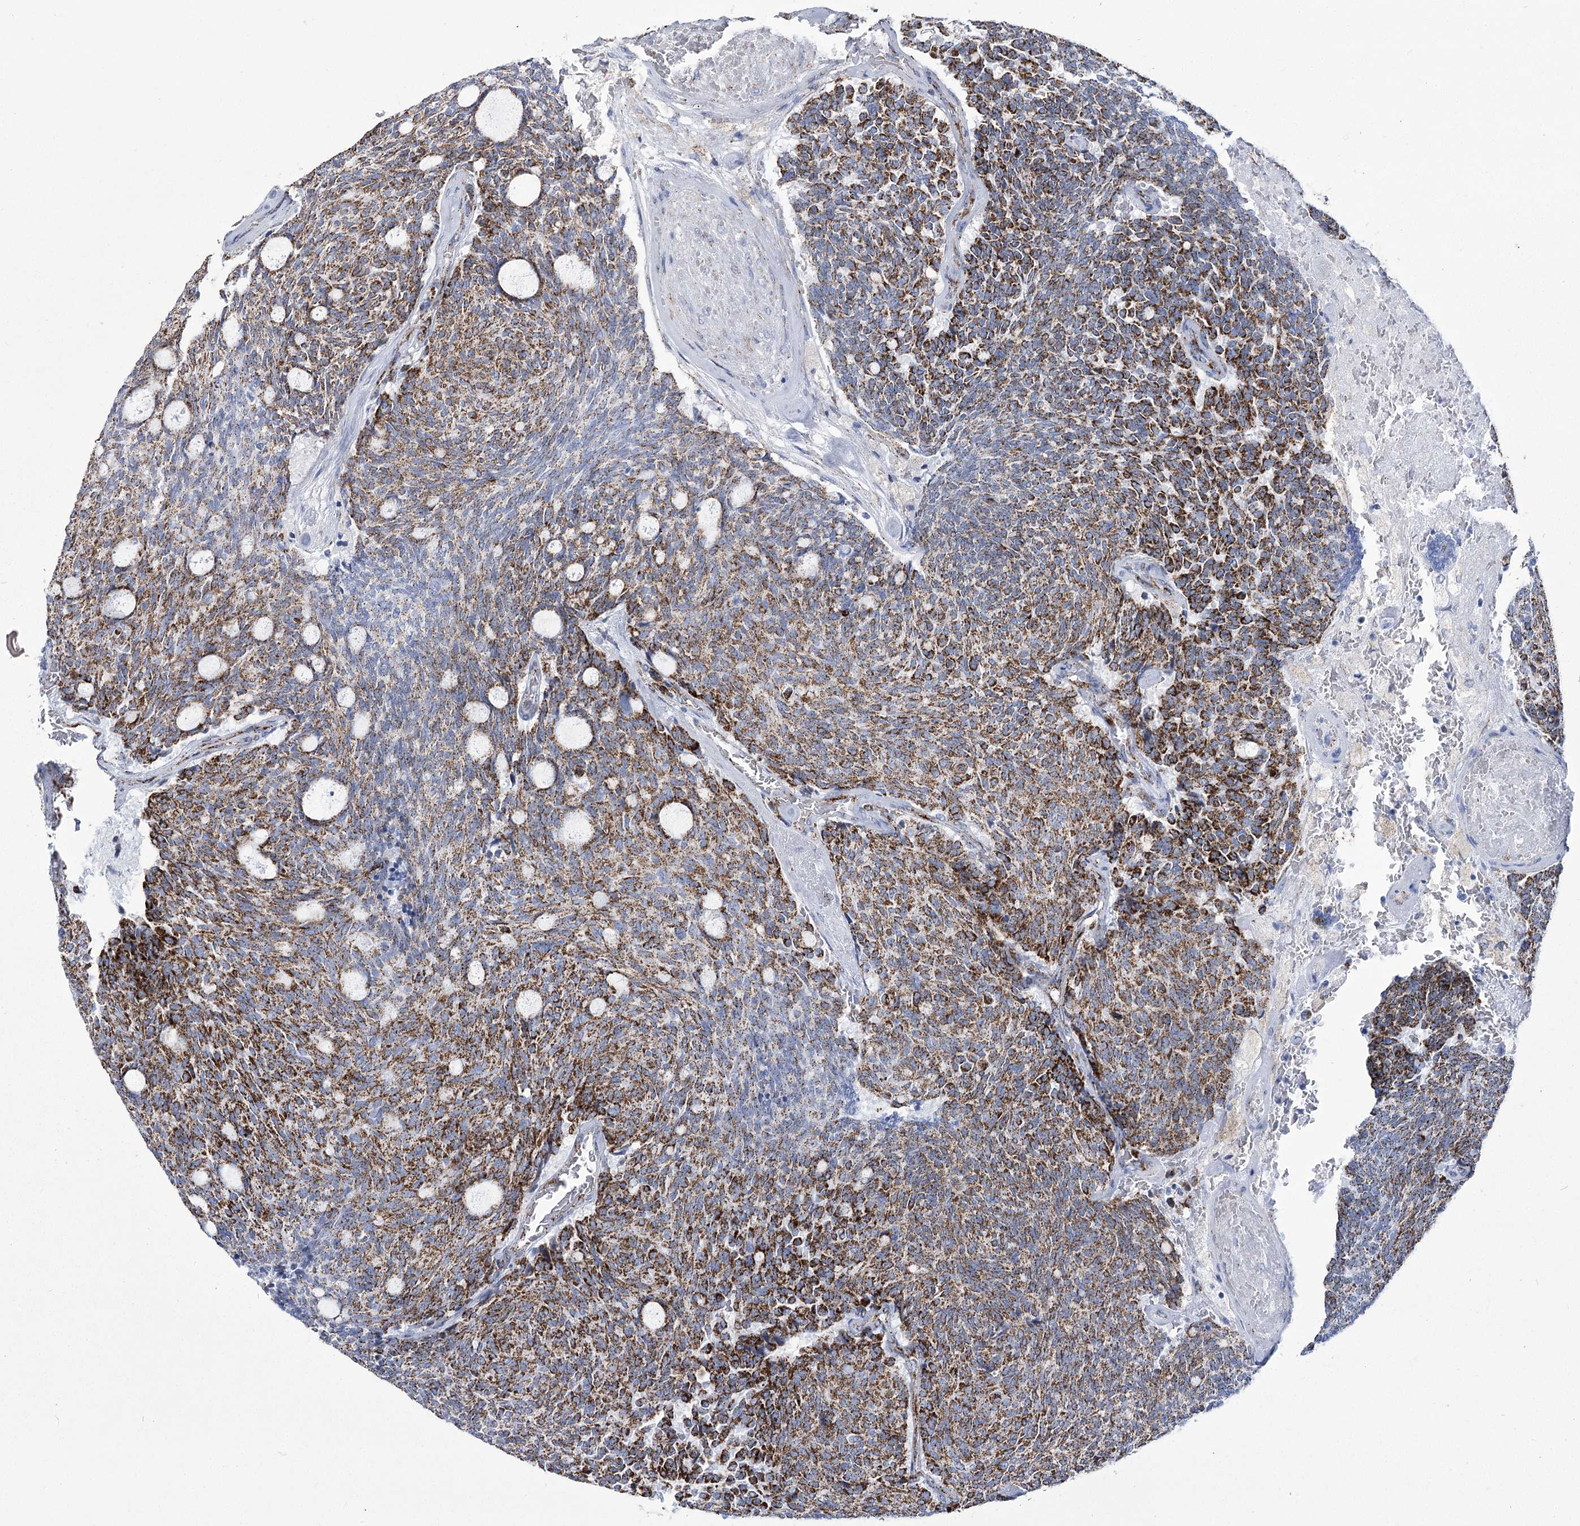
{"staining": {"intensity": "strong", "quantity": ">75%", "location": "cytoplasmic/membranous"}, "tissue": "carcinoid", "cell_type": "Tumor cells", "image_type": "cancer", "snomed": [{"axis": "morphology", "description": "Carcinoid, malignant, NOS"}, {"axis": "topography", "description": "Pancreas"}], "caption": "Carcinoid (malignant) stained with a brown dye shows strong cytoplasmic/membranous positive staining in about >75% of tumor cells.", "gene": "PDHB", "patient": {"sex": "female", "age": 54}}